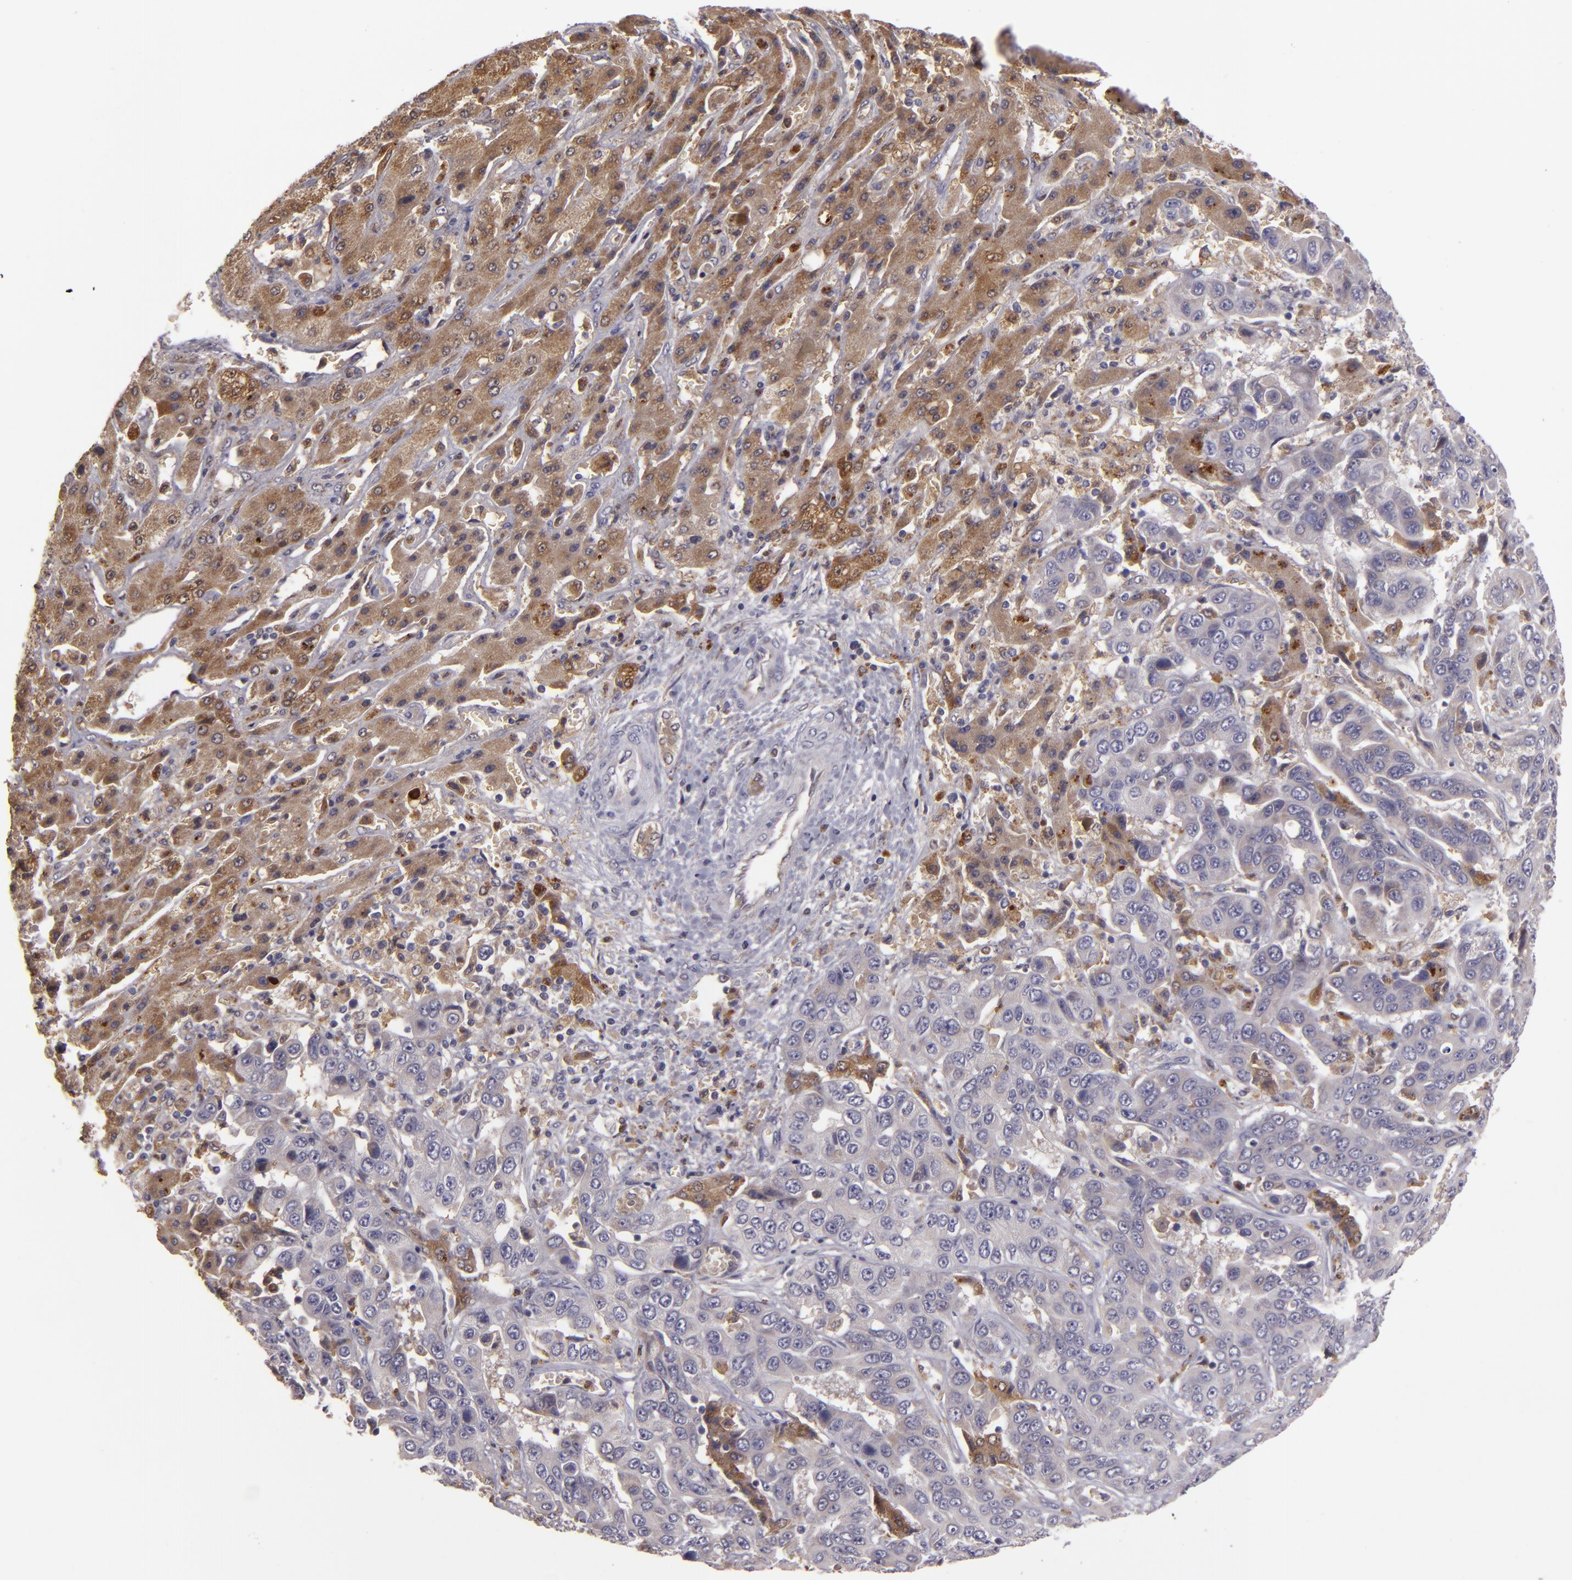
{"staining": {"intensity": "moderate", "quantity": ">75%", "location": "cytoplasmic/membranous"}, "tissue": "liver cancer", "cell_type": "Tumor cells", "image_type": "cancer", "snomed": [{"axis": "morphology", "description": "Cholangiocarcinoma"}, {"axis": "topography", "description": "Liver"}], "caption": "High-magnification brightfield microscopy of liver cancer (cholangiocarcinoma) stained with DAB (brown) and counterstained with hematoxylin (blue). tumor cells exhibit moderate cytoplasmic/membranous staining is appreciated in approximately>75% of cells. (IHC, brightfield microscopy, high magnification).", "gene": "FHIT", "patient": {"sex": "female", "age": 52}}